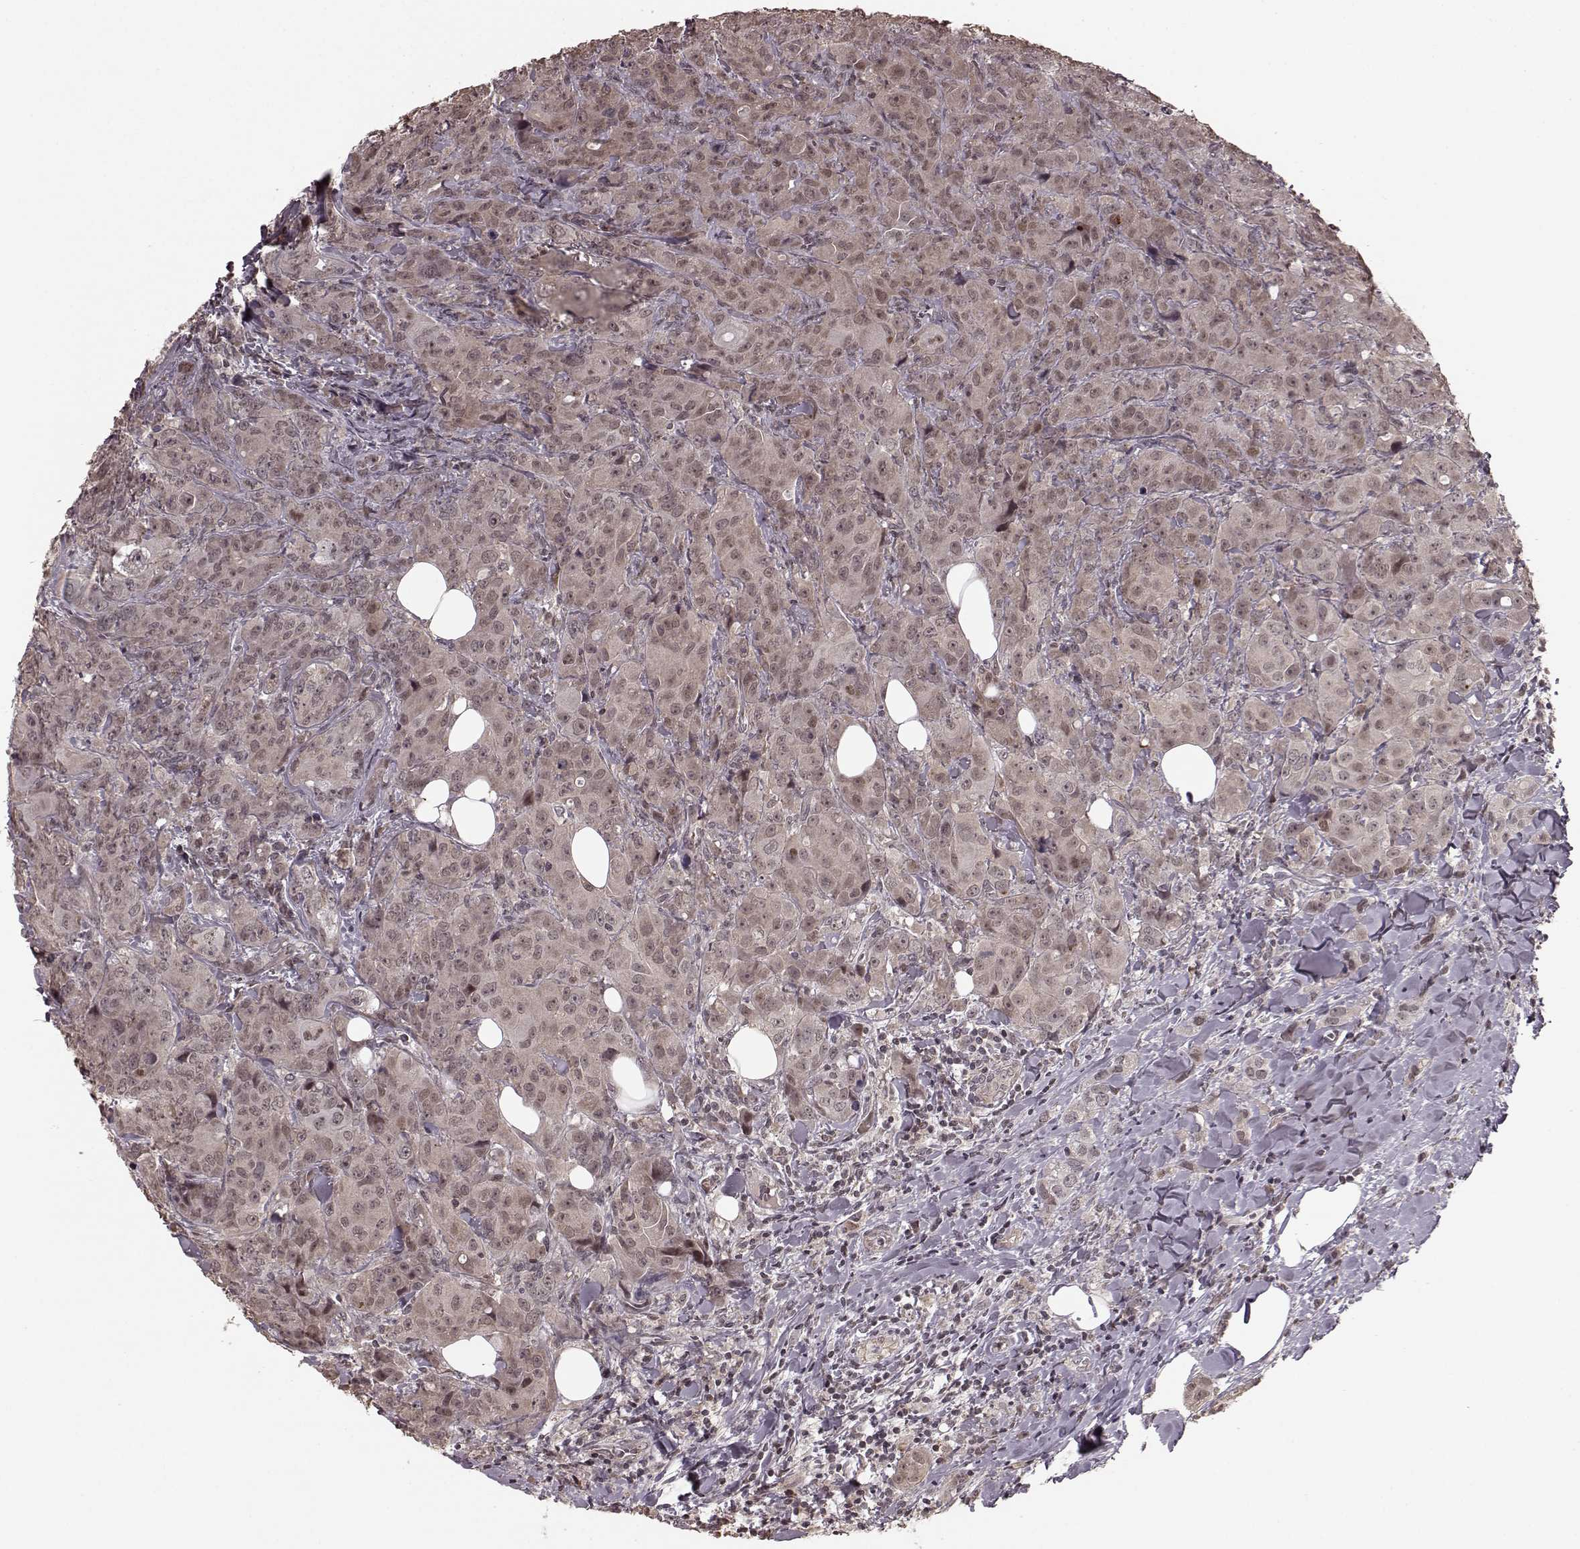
{"staining": {"intensity": "weak", "quantity": ">75%", "location": "cytoplasmic/membranous,nuclear"}, "tissue": "breast cancer", "cell_type": "Tumor cells", "image_type": "cancer", "snomed": [{"axis": "morphology", "description": "Duct carcinoma"}, {"axis": "topography", "description": "Breast"}], "caption": "Brown immunohistochemical staining in human infiltrating ductal carcinoma (breast) demonstrates weak cytoplasmic/membranous and nuclear staining in about >75% of tumor cells. (Stains: DAB in brown, nuclei in blue, Microscopy: brightfield microscopy at high magnification).", "gene": "PLCB4", "patient": {"sex": "female", "age": 43}}